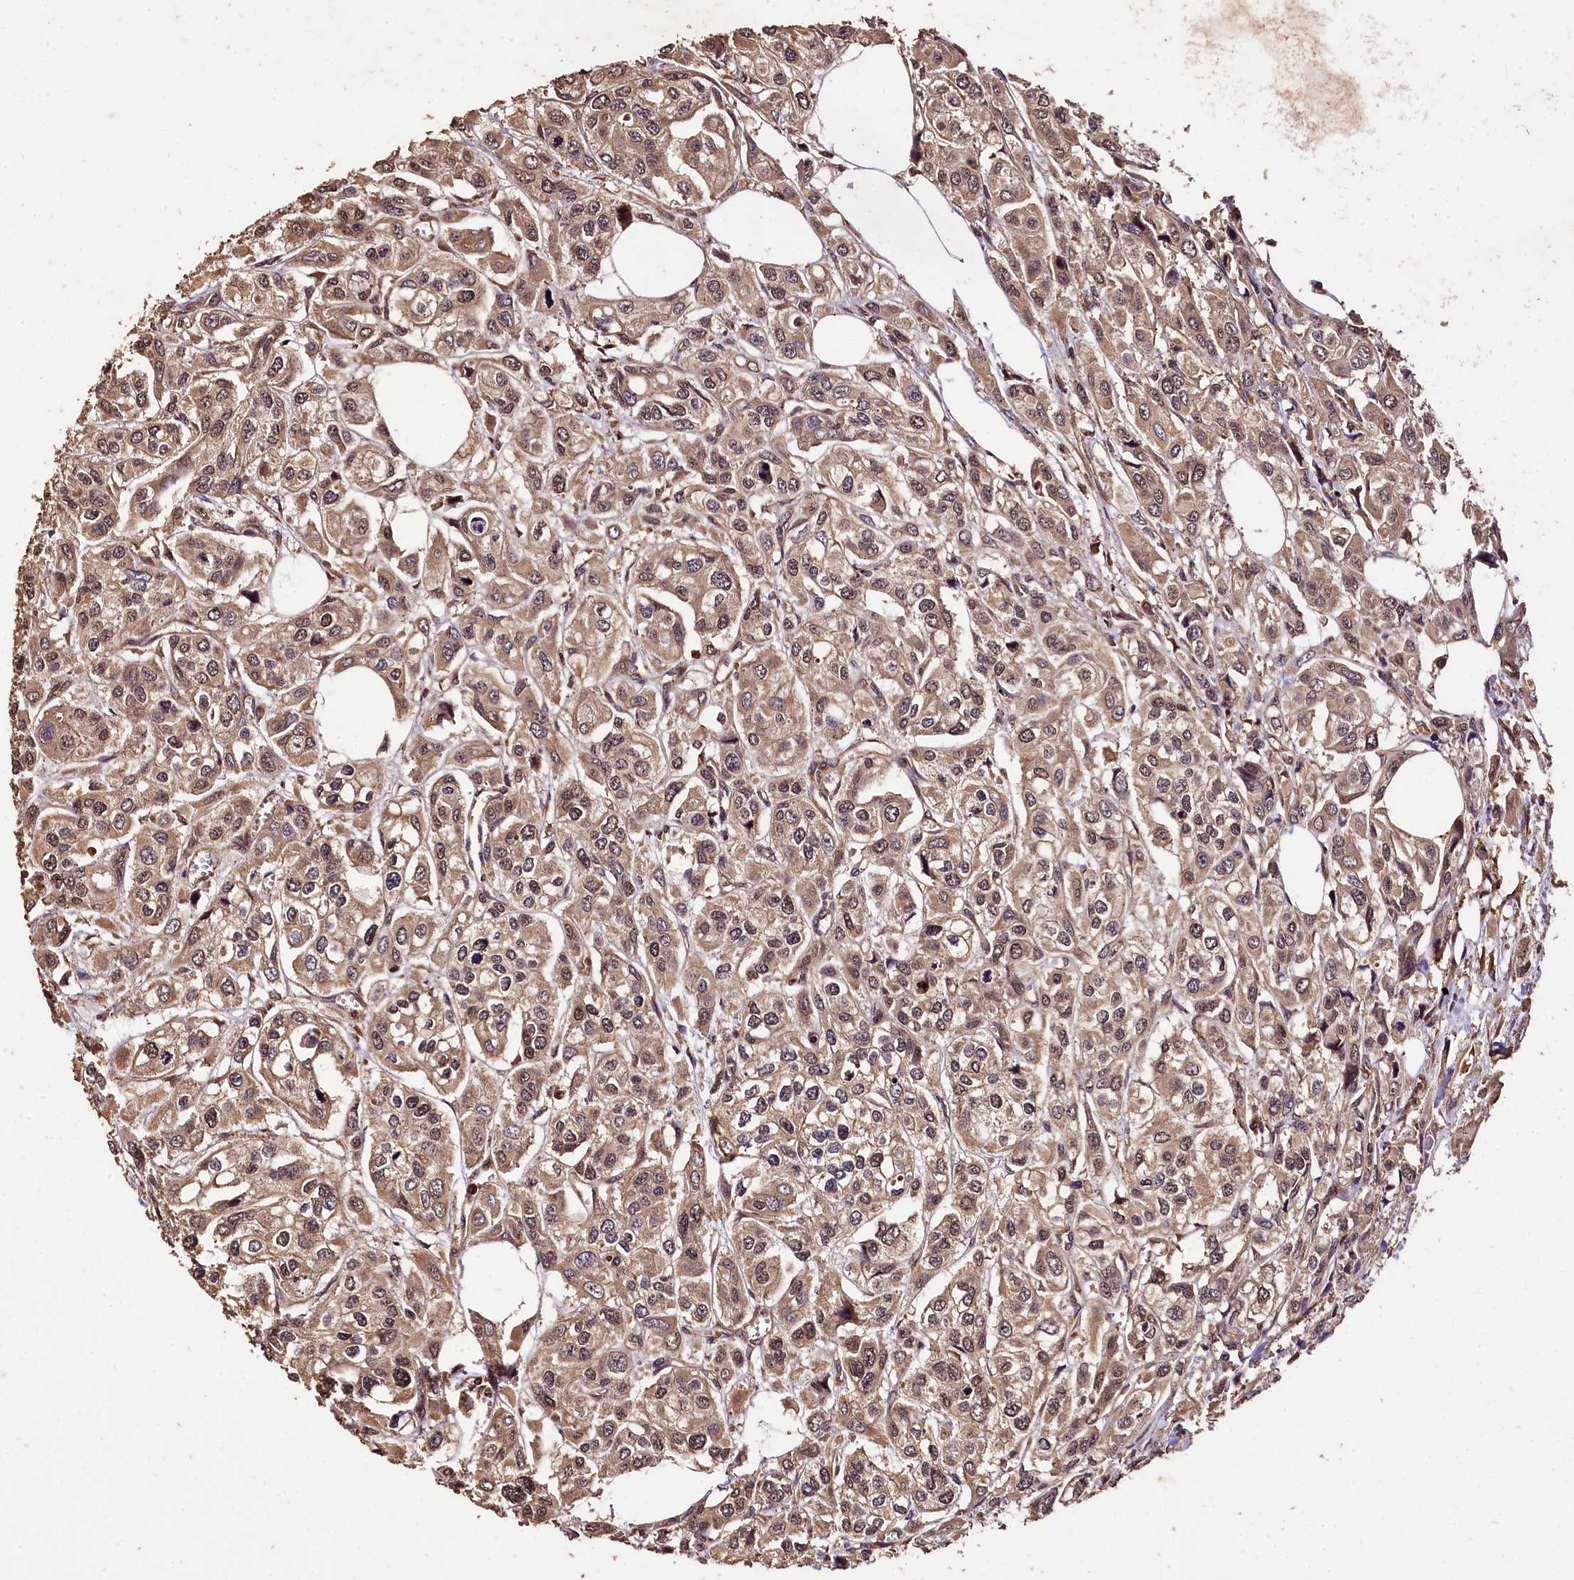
{"staining": {"intensity": "weak", "quantity": "25%-75%", "location": "cytoplasmic/membranous,nuclear"}, "tissue": "urothelial cancer", "cell_type": "Tumor cells", "image_type": "cancer", "snomed": [{"axis": "morphology", "description": "Urothelial carcinoma, High grade"}, {"axis": "topography", "description": "Urinary bladder"}], "caption": "Protein analysis of urothelial cancer tissue reveals weak cytoplasmic/membranous and nuclear expression in about 25%-75% of tumor cells.", "gene": "KPTN", "patient": {"sex": "male", "age": 67}}